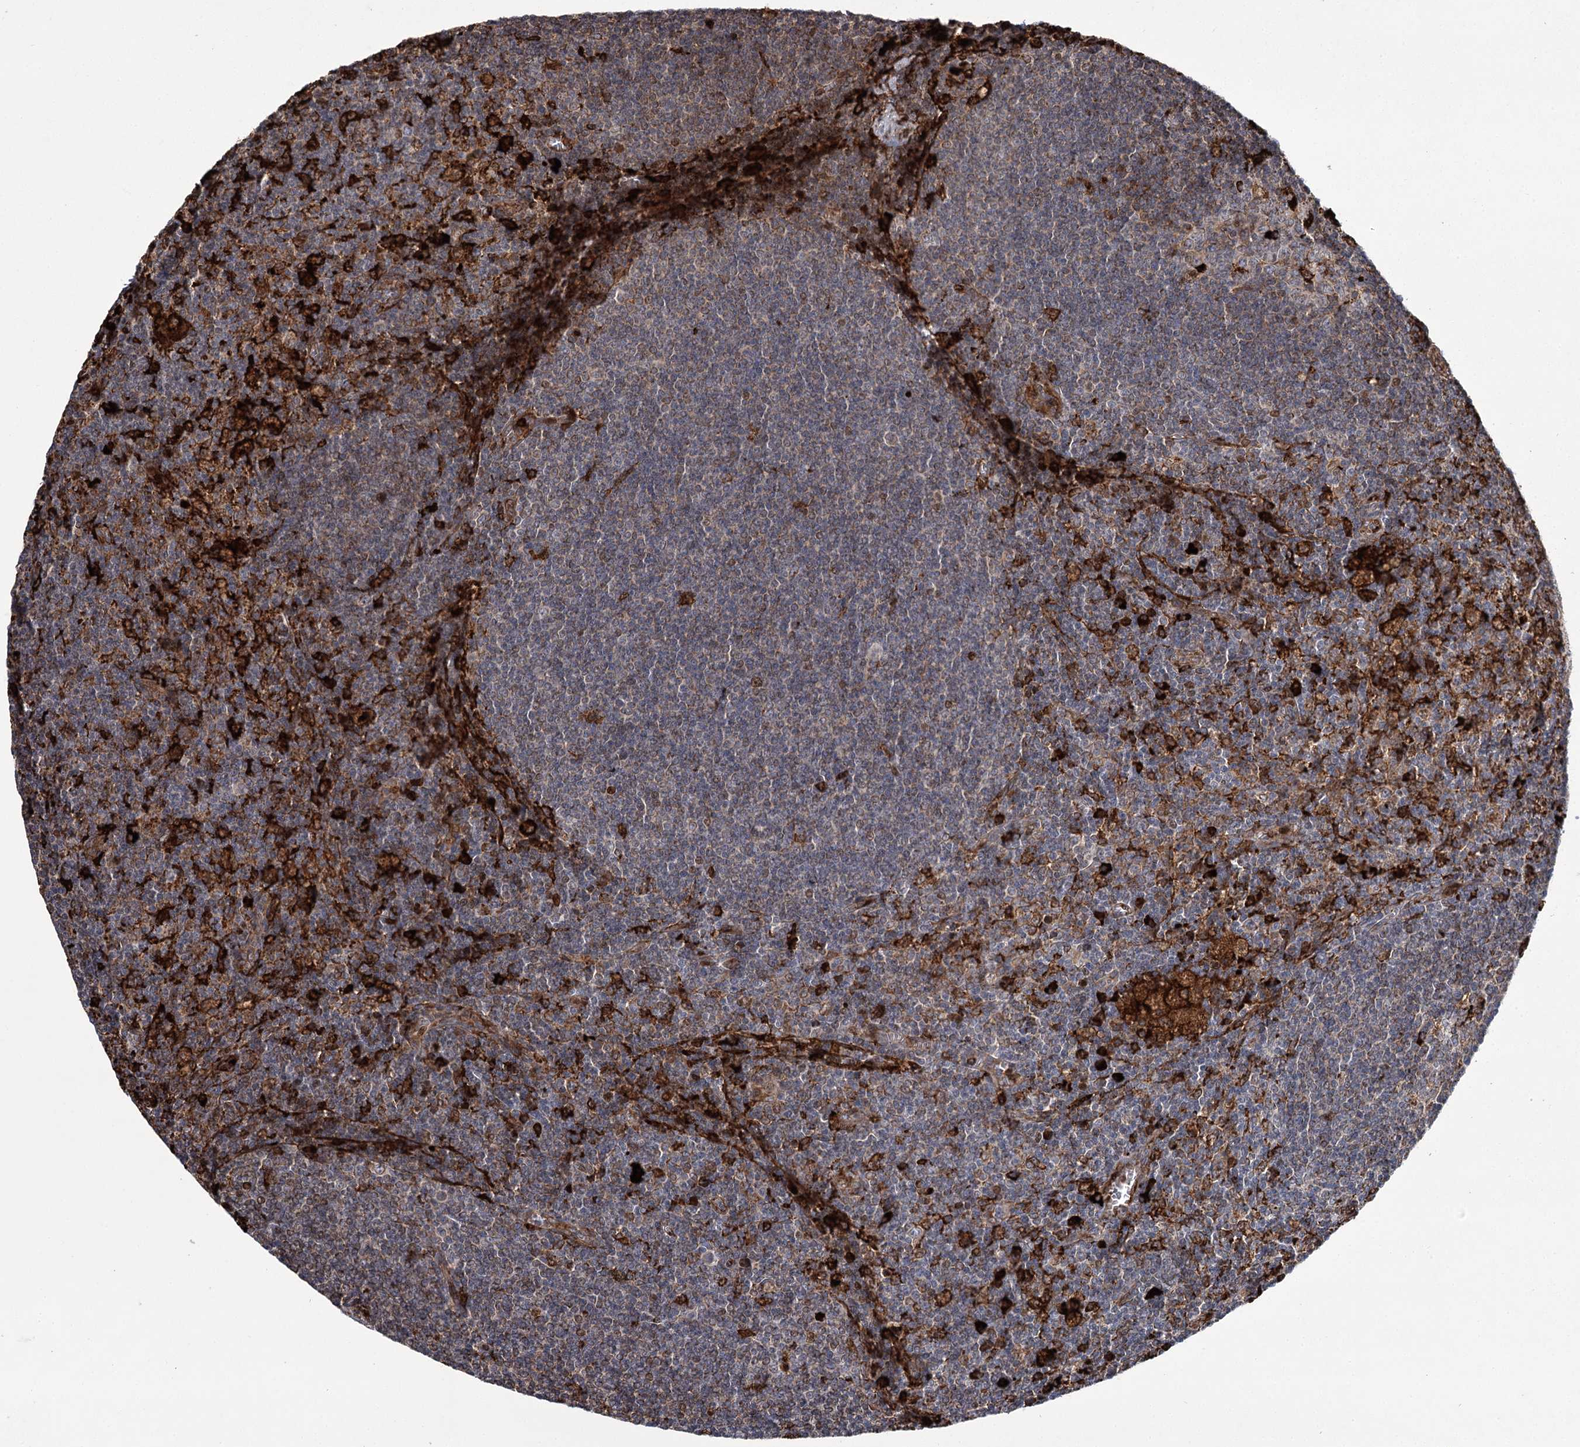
{"staining": {"intensity": "moderate", "quantity": "<25%", "location": "cytoplasmic/membranous"}, "tissue": "lymph node", "cell_type": "Germinal center cells", "image_type": "normal", "snomed": [{"axis": "morphology", "description": "Normal tissue, NOS"}, {"axis": "topography", "description": "Lymph node"}], "caption": "IHC staining of unremarkable lymph node, which reveals low levels of moderate cytoplasmic/membranous expression in about <25% of germinal center cells indicating moderate cytoplasmic/membranous protein positivity. The staining was performed using DAB (3,3'-diaminobenzidine) (brown) for protein detection and nuclei were counterstained in hematoxylin (blue).", "gene": "DCUN1D4", "patient": {"sex": "male", "age": 69}}